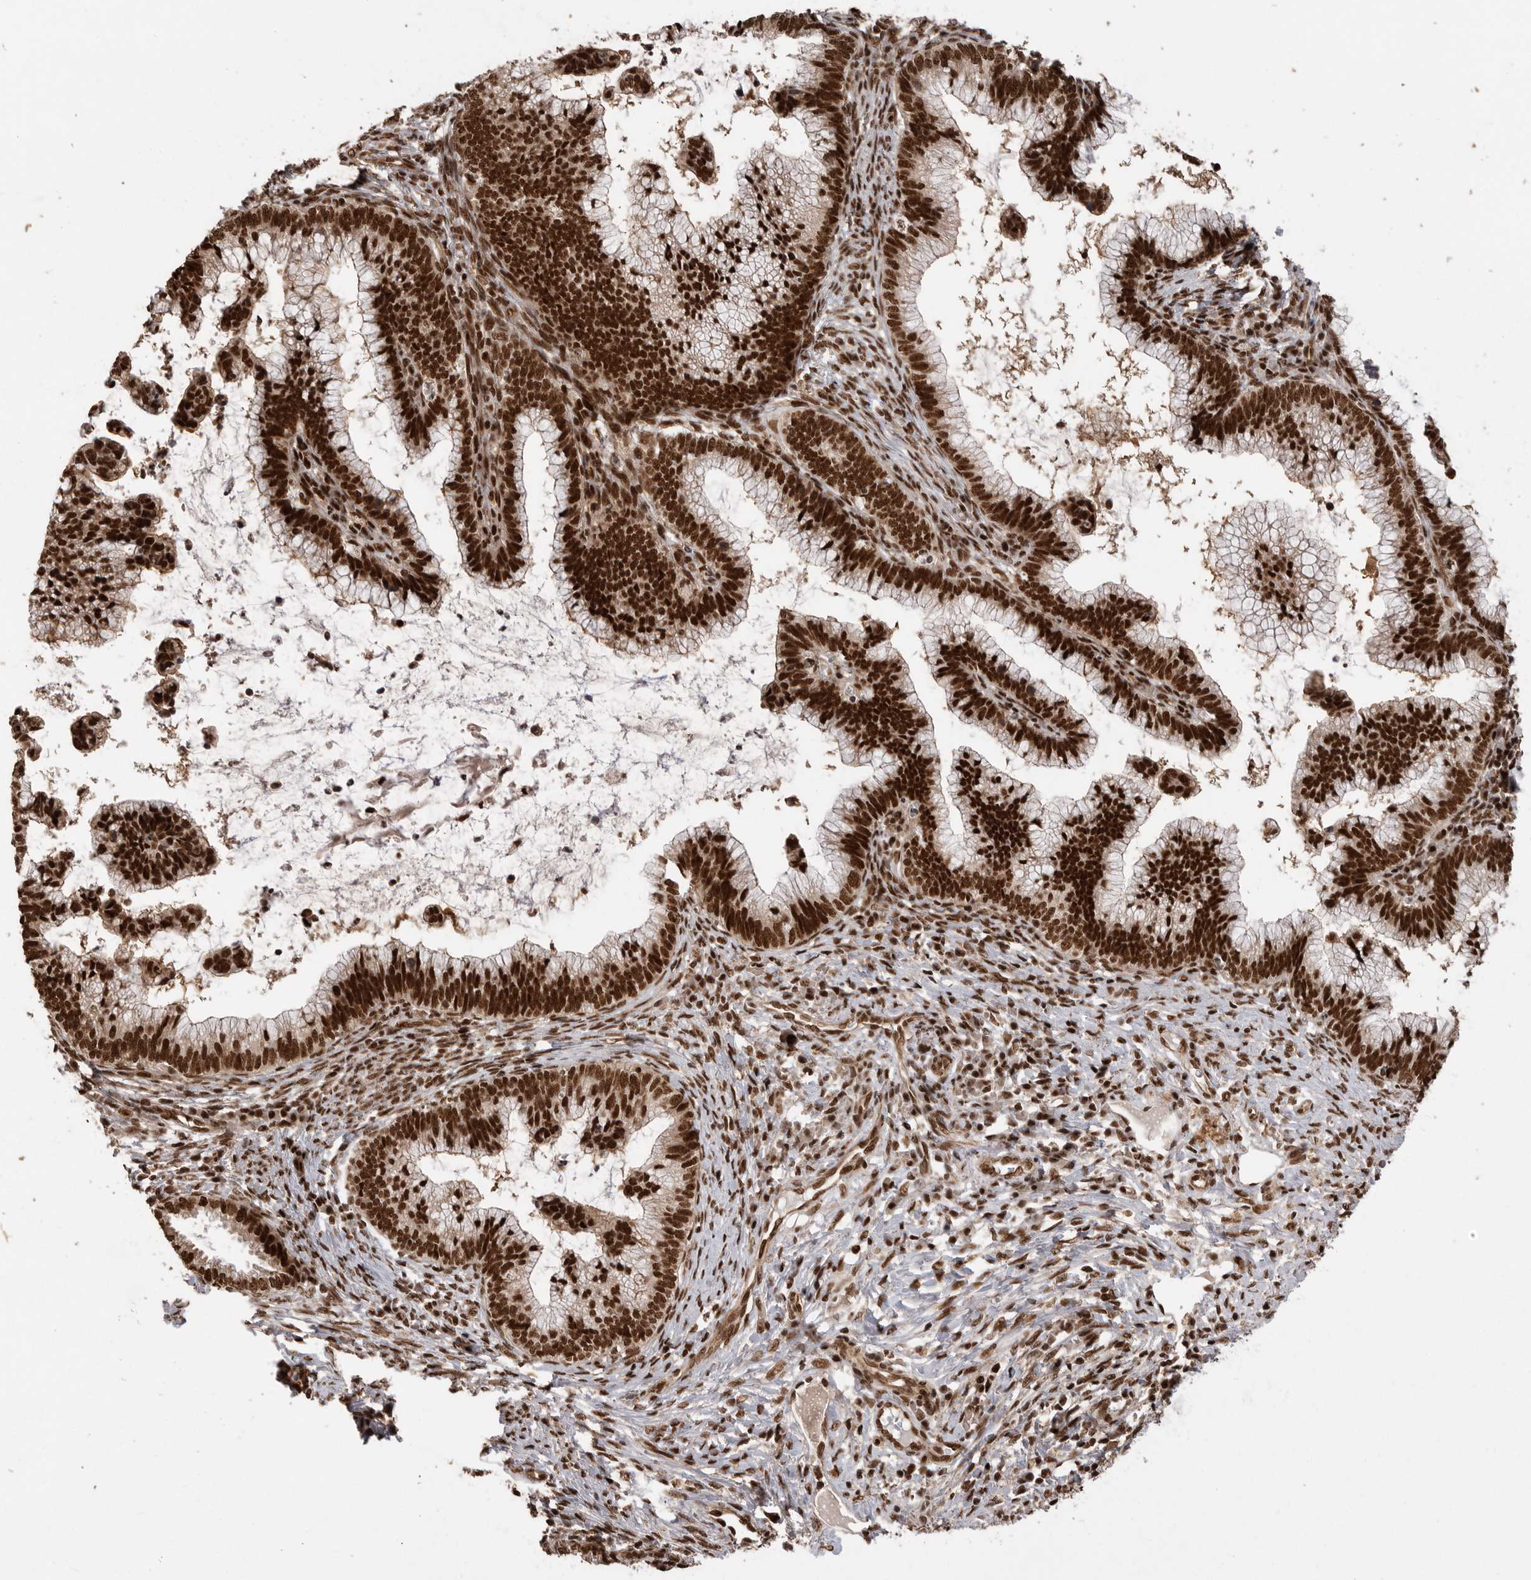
{"staining": {"intensity": "strong", "quantity": ">75%", "location": "nuclear"}, "tissue": "cervical cancer", "cell_type": "Tumor cells", "image_type": "cancer", "snomed": [{"axis": "morphology", "description": "Adenocarcinoma, NOS"}, {"axis": "topography", "description": "Cervix"}], "caption": "Cervical cancer stained for a protein (brown) shows strong nuclear positive expression in approximately >75% of tumor cells.", "gene": "PPP1R8", "patient": {"sex": "female", "age": 36}}